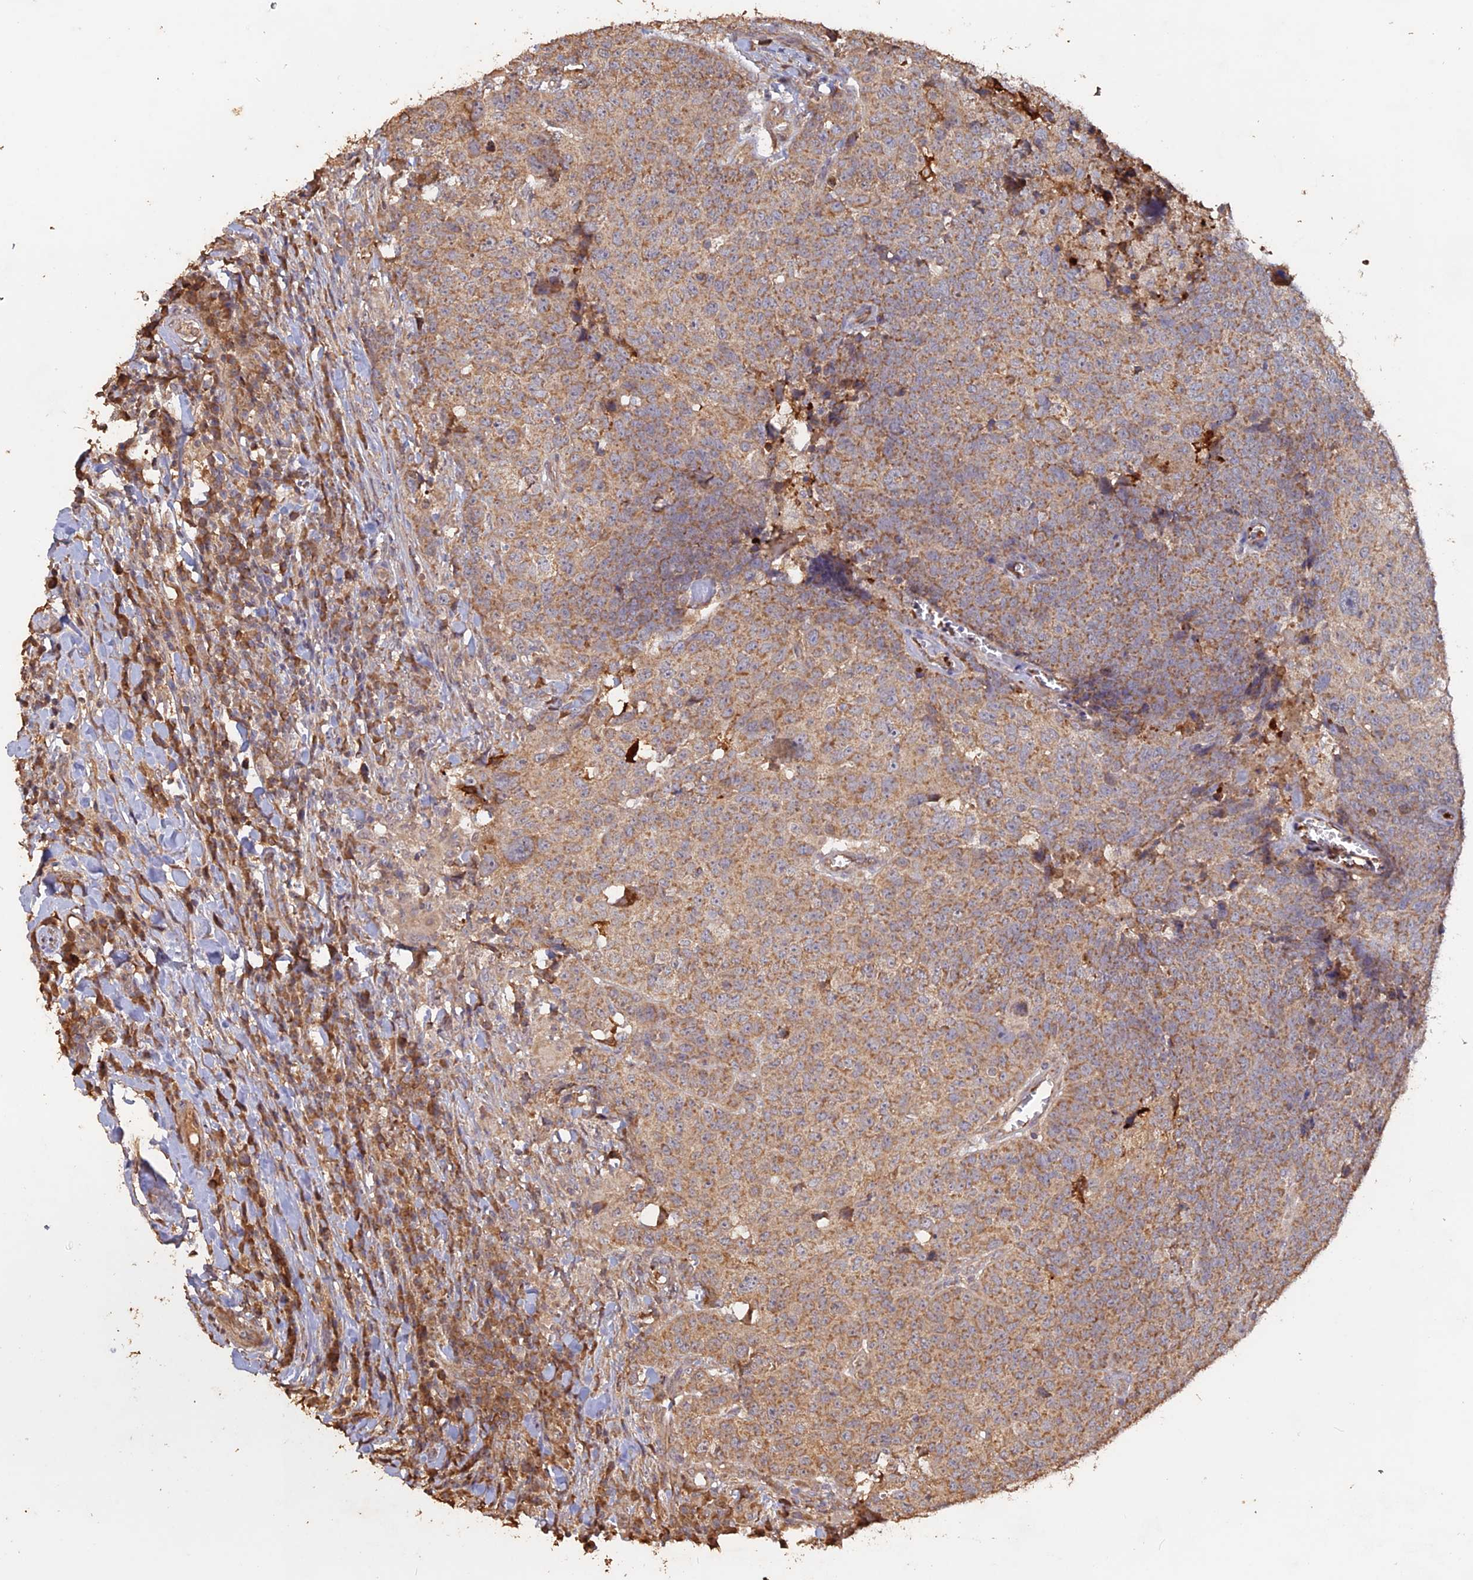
{"staining": {"intensity": "moderate", "quantity": ">75%", "location": "cytoplasmic/membranous"}, "tissue": "head and neck cancer", "cell_type": "Tumor cells", "image_type": "cancer", "snomed": [{"axis": "morphology", "description": "Squamous cell carcinoma, NOS"}, {"axis": "topography", "description": "Head-Neck"}], "caption": "Immunohistochemical staining of squamous cell carcinoma (head and neck) exhibits medium levels of moderate cytoplasmic/membranous expression in about >75% of tumor cells.", "gene": "LAYN", "patient": {"sex": "male", "age": 66}}